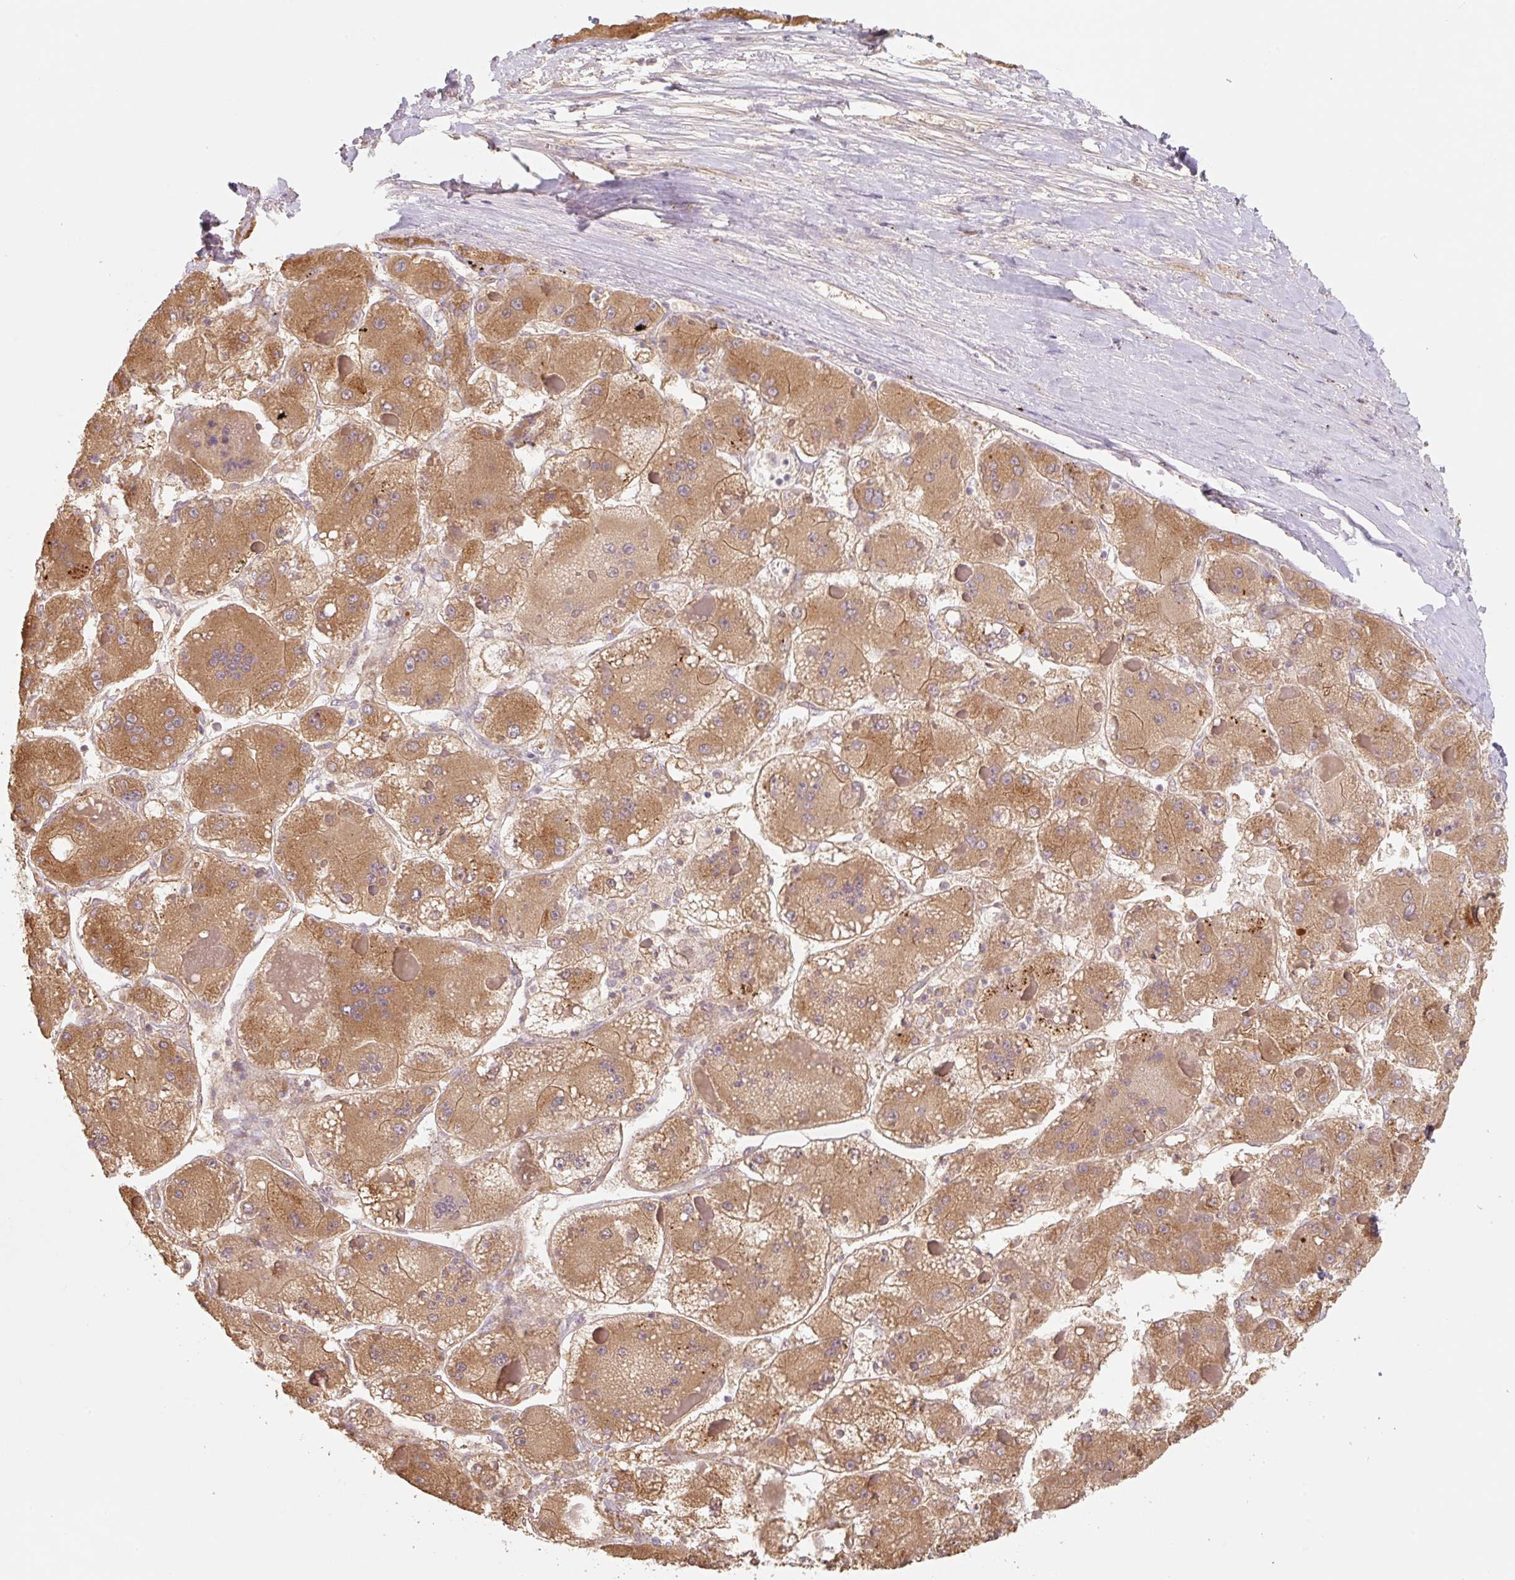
{"staining": {"intensity": "moderate", "quantity": ">75%", "location": "cytoplasmic/membranous"}, "tissue": "liver cancer", "cell_type": "Tumor cells", "image_type": "cancer", "snomed": [{"axis": "morphology", "description": "Carcinoma, Hepatocellular, NOS"}, {"axis": "topography", "description": "Liver"}], "caption": "Immunohistochemistry (IHC) (DAB) staining of liver cancer (hepatocellular carcinoma) shows moderate cytoplasmic/membranous protein positivity in about >75% of tumor cells. (DAB (3,3'-diaminobenzidine) IHC with brightfield microscopy, high magnification).", "gene": "MIA2", "patient": {"sex": "female", "age": 73}}